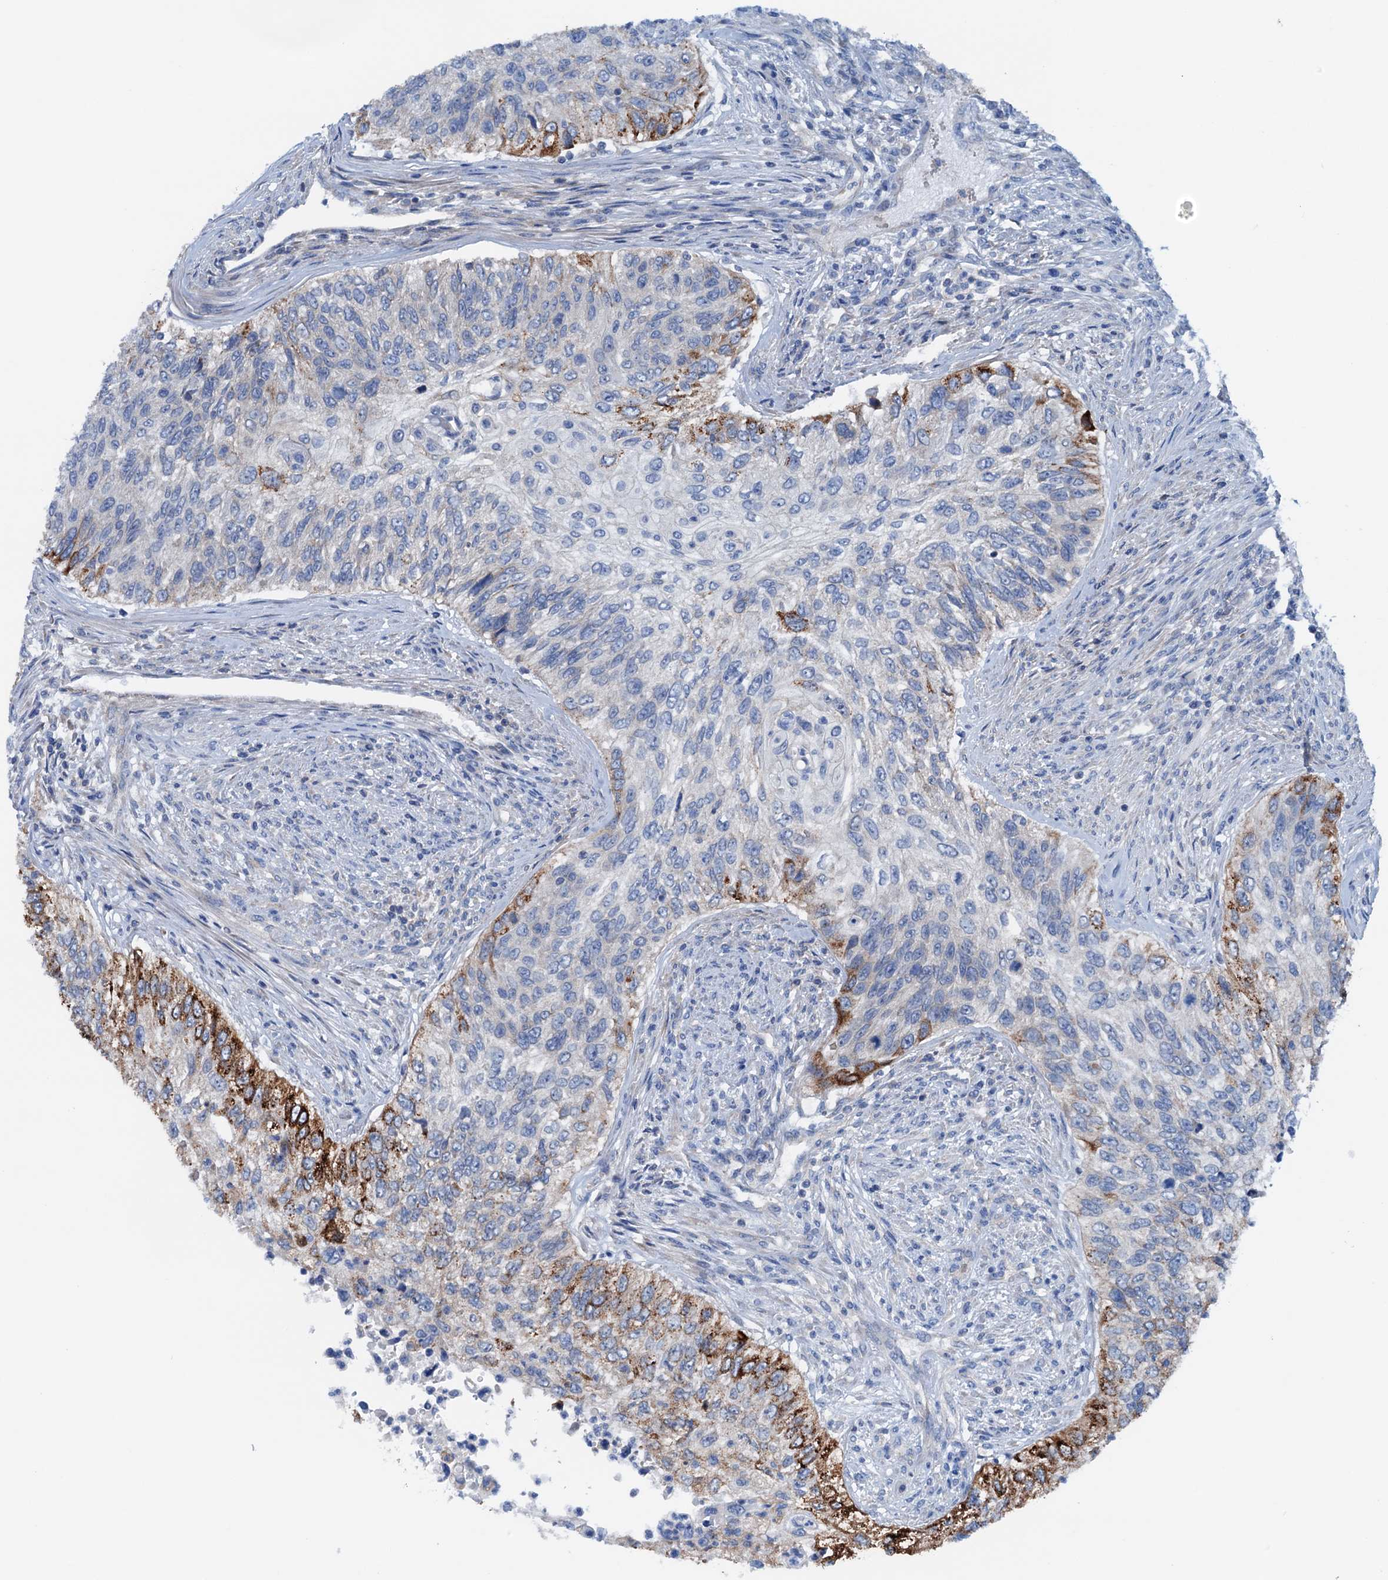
{"staining": {"intensity": "strong", "quantity": "<25%", "location": "cytoplasmic/membranous"}, "tissue": "urothelial cancer", "cell_type": "Tumor cells", "image_type": "cancer", "snomed": [{"axis": "morphology", "description": "Urothelial carcinoma, High grade"}, {"axis": "topography", "description": "Urinary bladder"}], "caption": "This is a micrograph of immunohistochemistry staining of high-grade urothelial carcinoma, which shows strong staining in the cytoplasmic/membranous of tumor cells.", "gene": "KNDC1", "patient": {"sex": "female", "age": 60}}